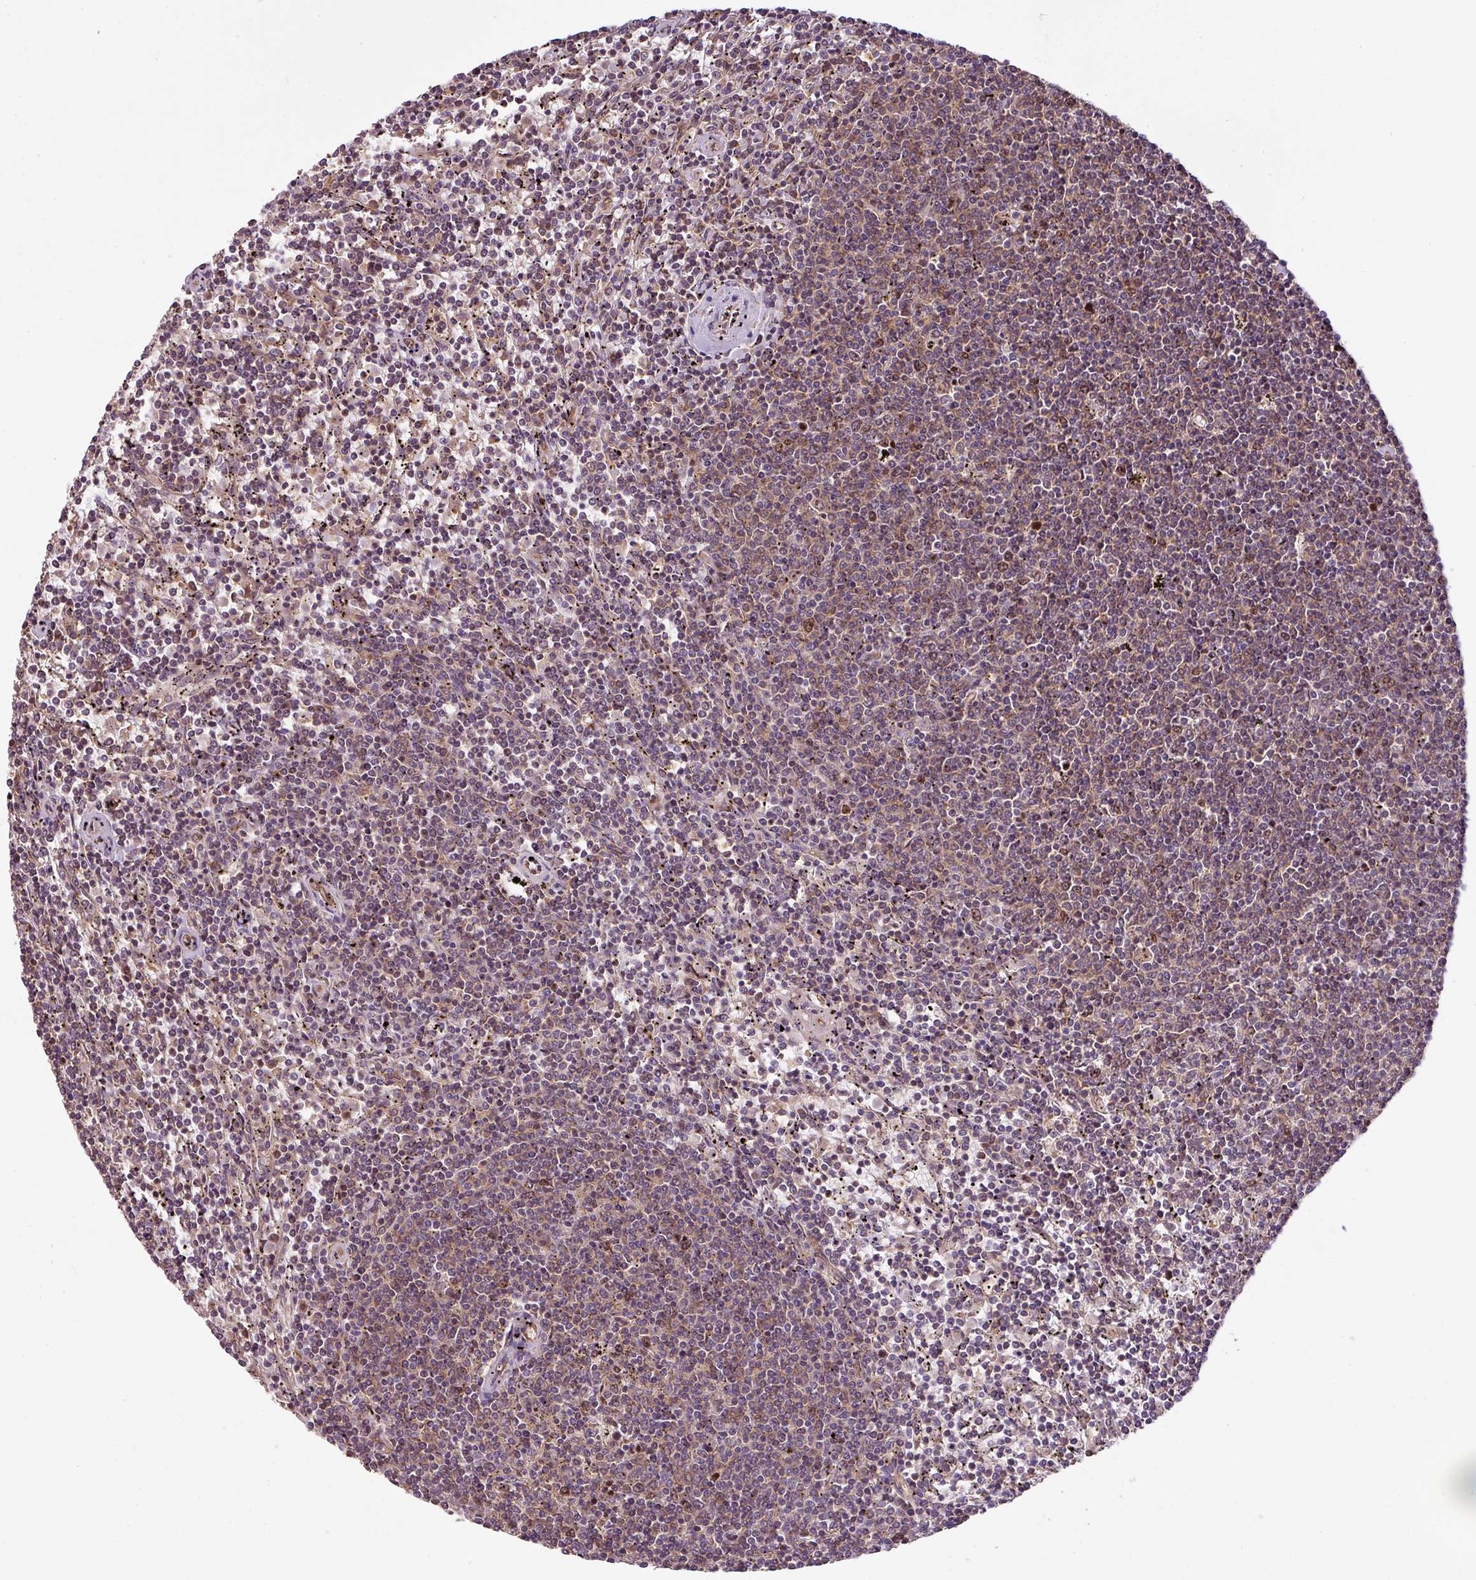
{"staining": {"intensity": "moderate", "quantity": "25%-75%", "location": "cytoplasmic/membranous"}, "tissue": "lymphoma", "cell_type": "Tumor cells", "image_type": "cancer", "snomed": [{"axis": "morphology", "description": "Malignant lymphoma, non-Hodgkin's type, Low grade"}, {"axis": "topography", "description": "Spleen"}], "caption": "Protein expression analysis of human lymphoma reveals moderate cytoplasmic/membranous staining in about 25%-75% of tumor cells. Nuclei are stained in blue.", "gene": "VENTX", "patient": {"sex": "female", "age": 50}}